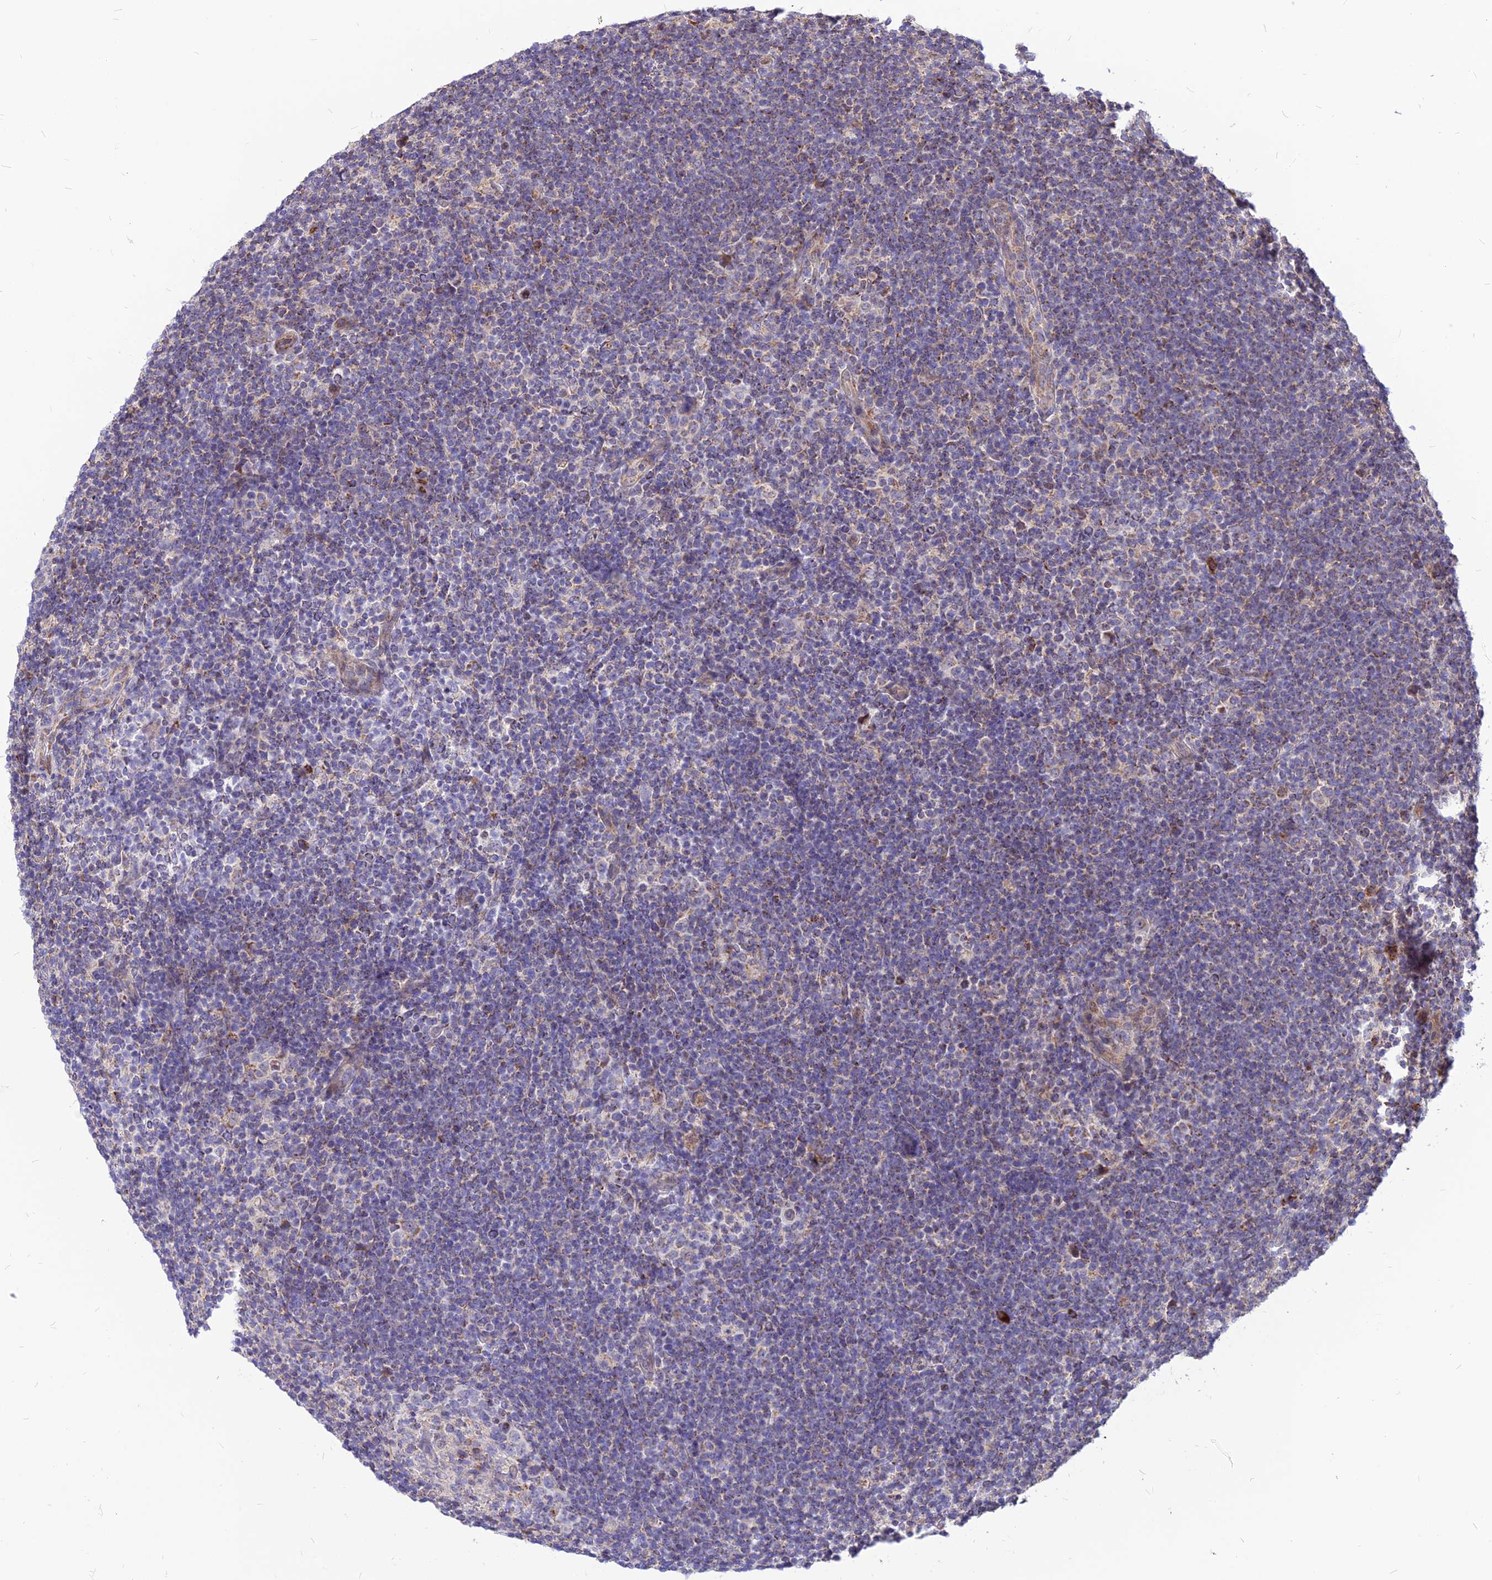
{"staining": {"intensity": "negative", "quantity": "none", "location": "none"}, "tissue": "lymphoma", "cell_type": "Tumor cells", "image_type": "cancer", "snomed": [{"axis": "morphology", "description": "Hodgkin's disease, NOS"}, {"axis": "topography", "description": "Lymph node"}], "caption": "Immunohistochemistry (IHC) of Hodgkin's disease demonstrates no expression in tumor cells. Brightfield microscopy of immunohistochemistry (IHC) stained with DAB (3,3'-diaminobenzidine) (brown) and hematoxylin (blue), captured at high magnification.", "gene": "ECI1", "patient": {"sex": "female", "age": 57}}